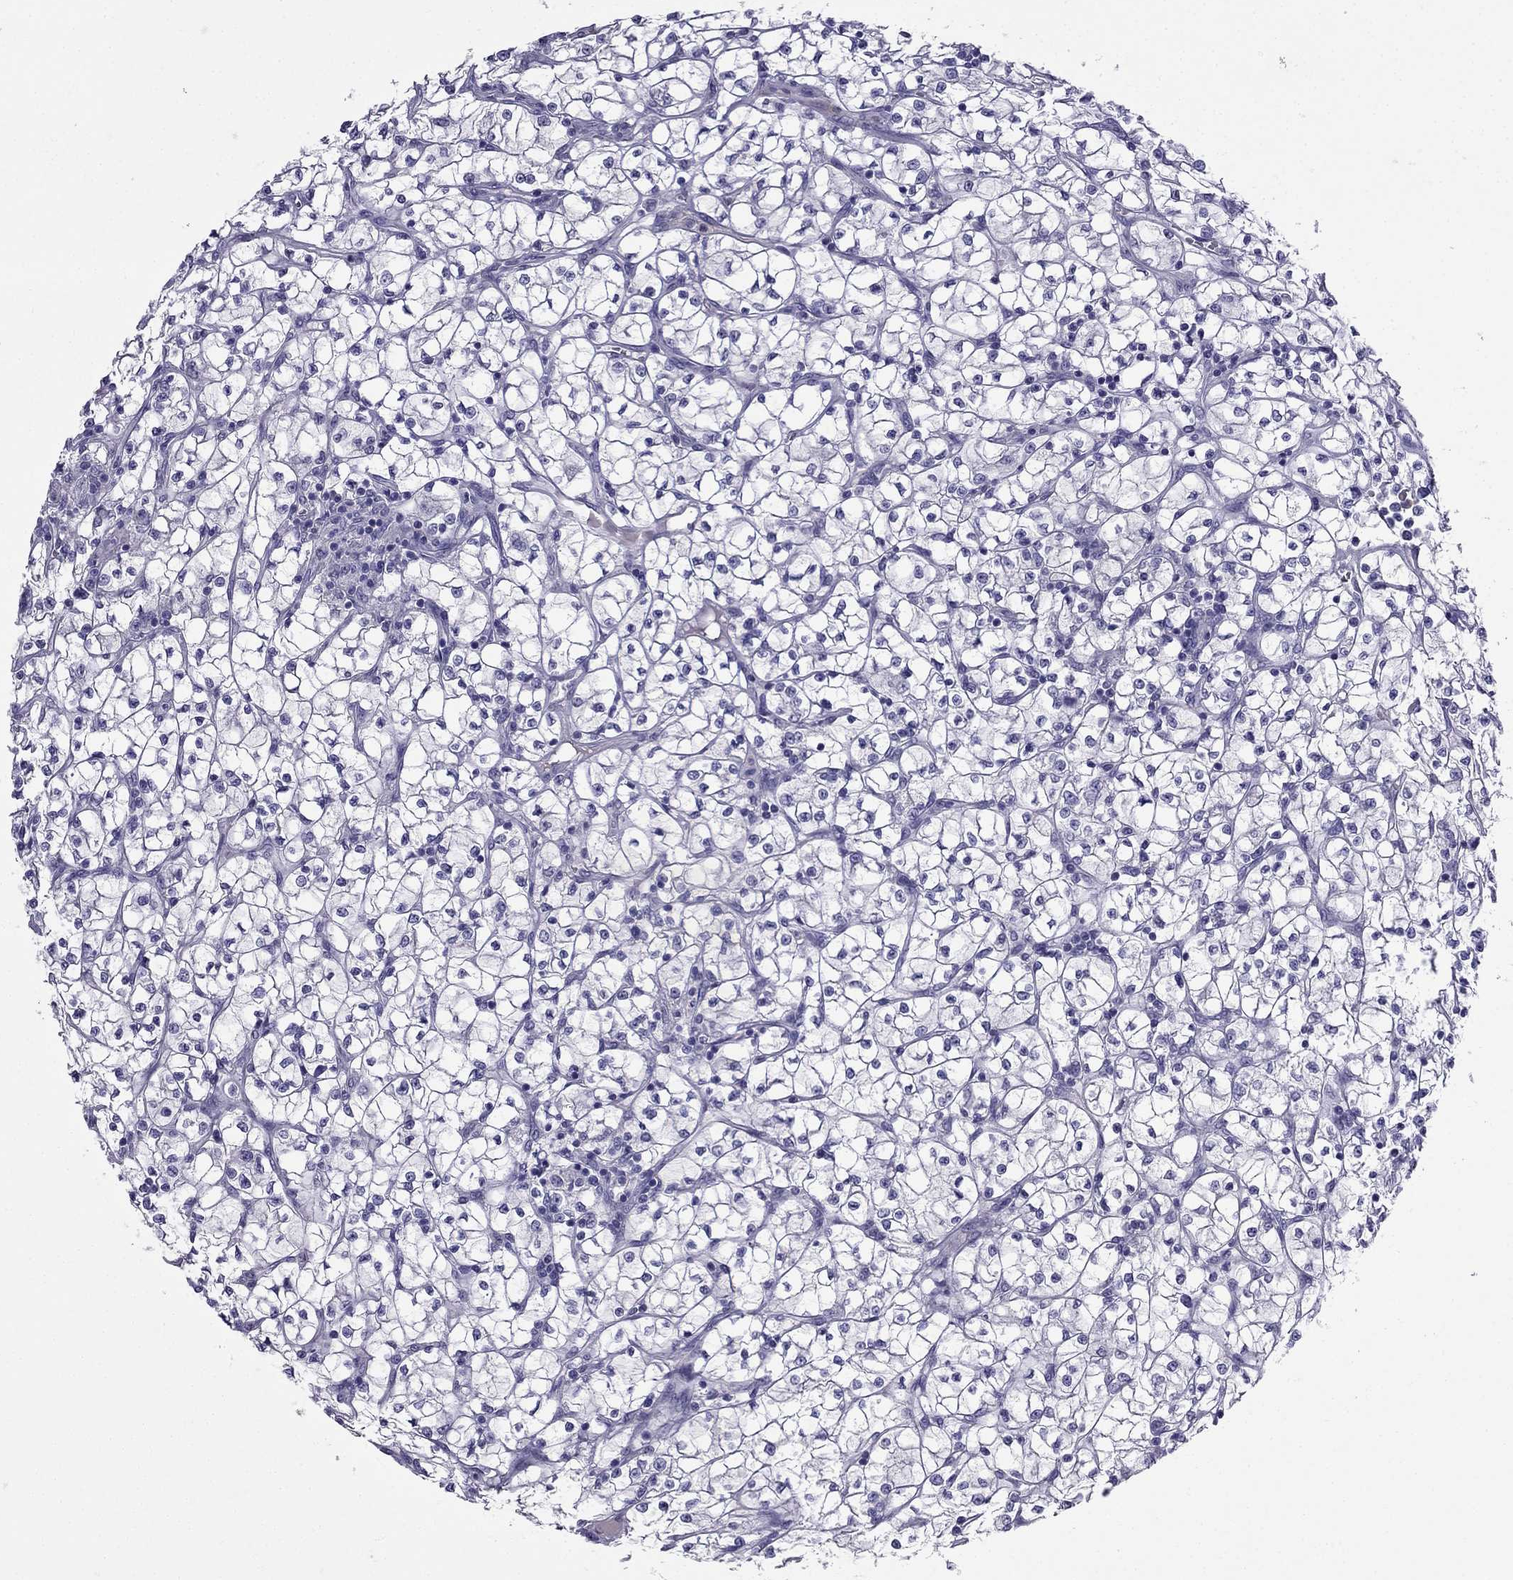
{"staining": {"intensity": "negative", "quantity": "none", "location": "none"}, "tissue": "renal cancer", "cell_type": "Tumor cells", "image_type": "cancer", "snomed": [{"axis": "morphology", "description": "Adenocarcinoma, NOS"}, {"axis": "topography", "description": "Kidney"}], "caption": "Tumor cells show no significant protein positivity in adenocarcinoma (renal).", "gene": "CDHR4", "patient": {"sex": "female", "age": 64}}